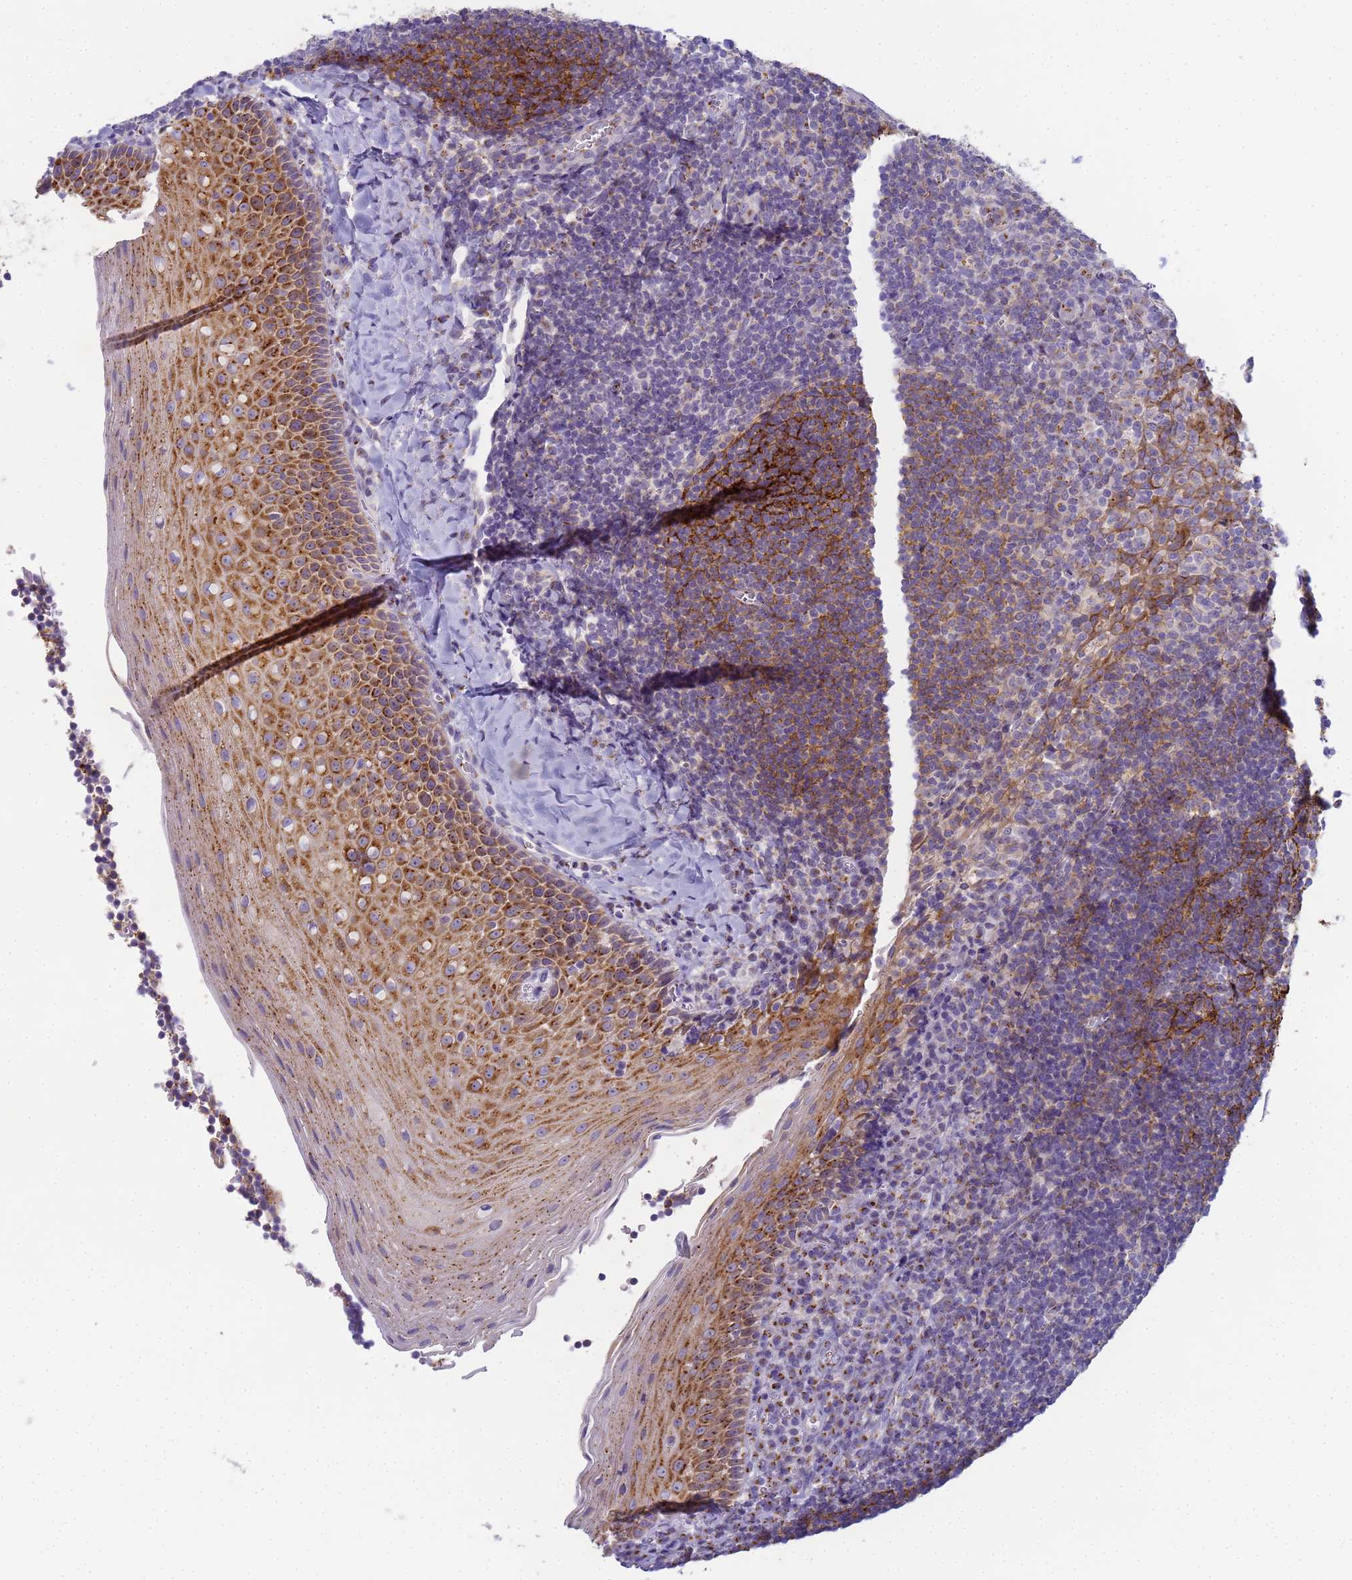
{"staining": {"intensity": "moderate", "quantity": "25%-75%", "location": "cytoplasmic/membranous"}, "tissue": "tonsil", "cell_type": "Germinal center cells", "image_type": "normal", "snomed": [{"axis": "morphology", "description": "Normal tissue, NOS"}, {"axis": "topography", "description": "Tonsil"}], "caption": "Tonsil stained for a protein (brown) shows moderate cytoplasmic/membranous positive expression in about 25%-75% of germinal center cells.", "gene": "CR1", "patient": {"sex": "male", "age": 27}}